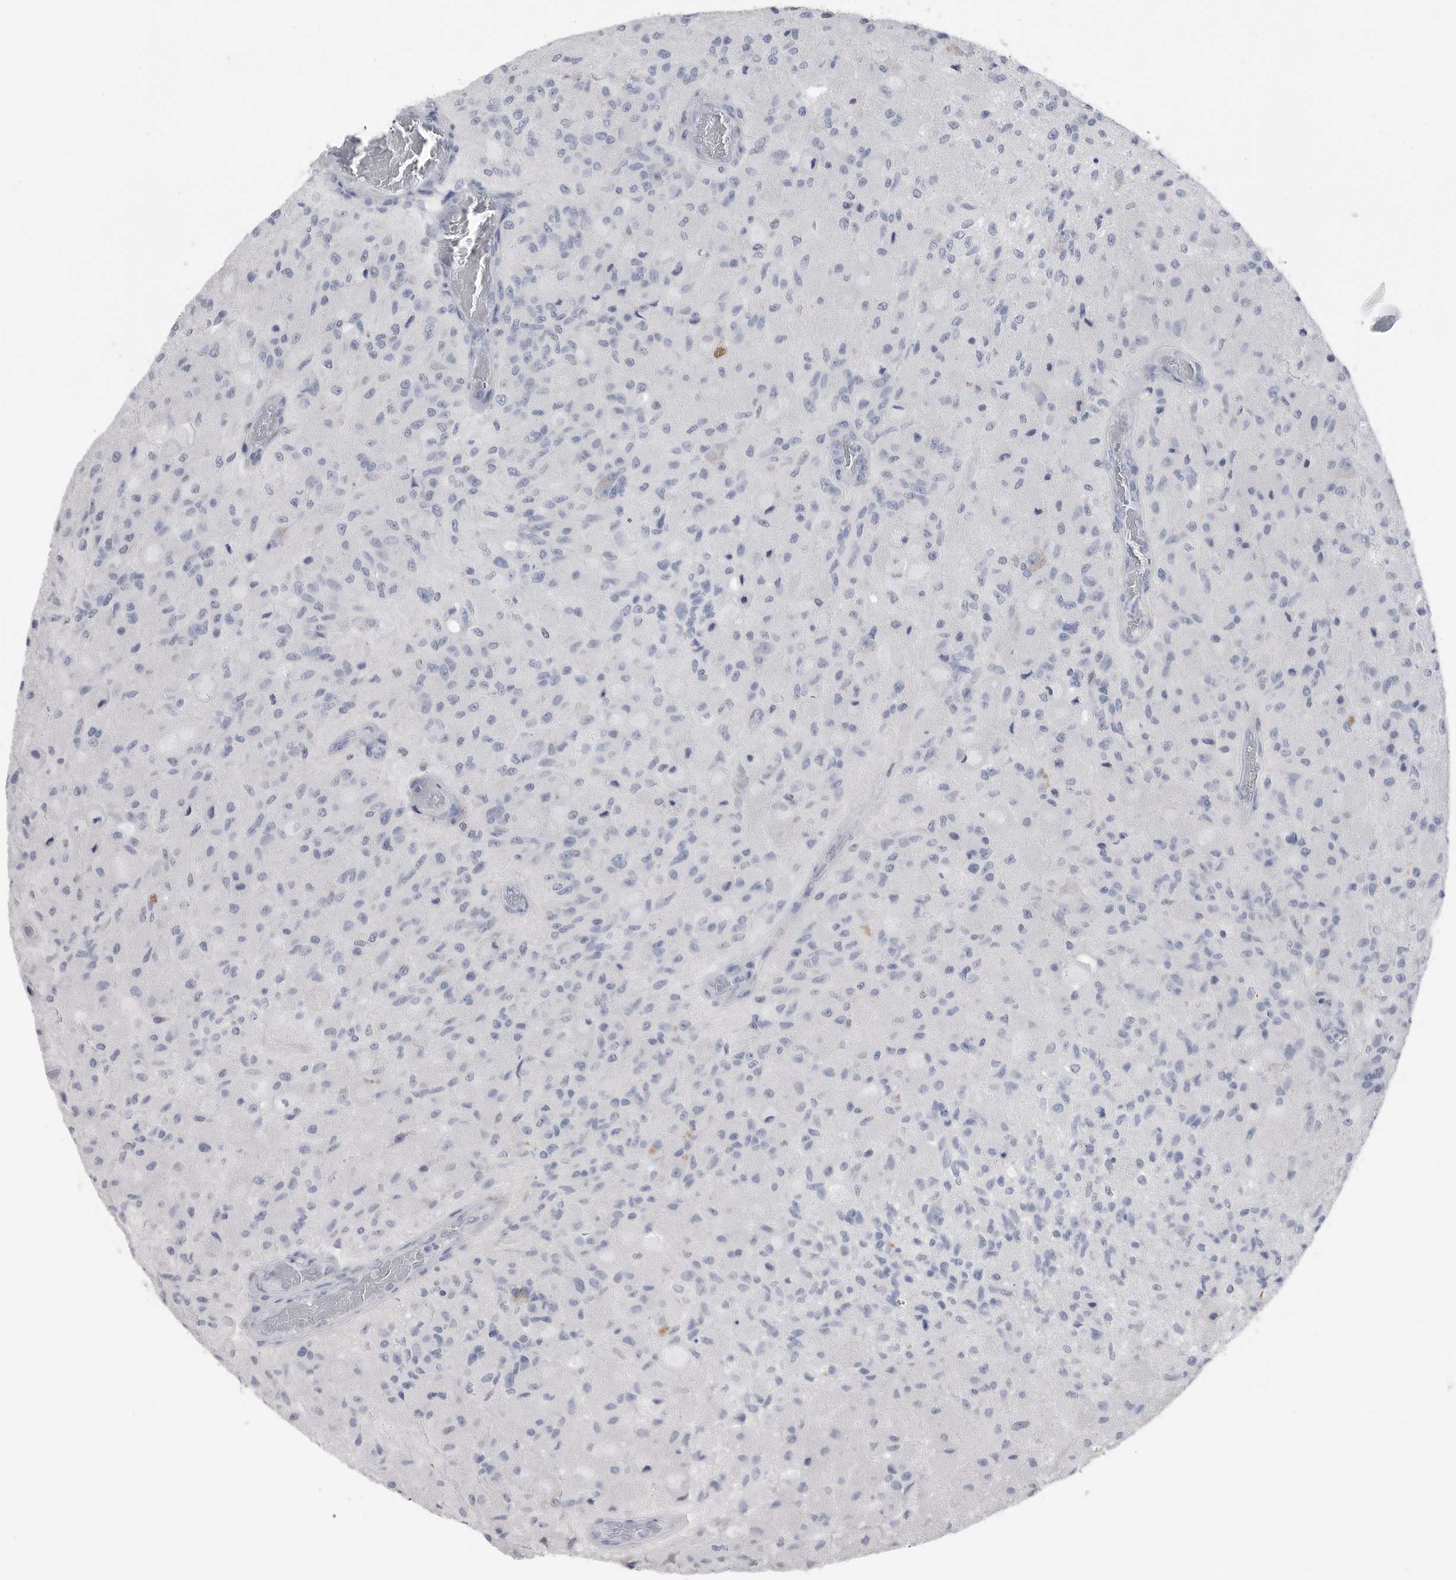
{"staining": {"intensity": "negative", "quantity": "none", "location": "none"}, "tissue": "glioma", "cell_type": "Tumor cells", "image_type": "cancer", "snomed": [{"axis": "morphology", "description": "Normal tissue, NOS"}, {"axis": "morphology", "description": "Glioma, malignant, High grade"}, {"axis": "topography", "description": "Cerebral cortex"}], "caption": "The histopathology image displays no staining of tumor cells in glioma.", "gene": "ABHD12", "patient": {"sex": "male", "age": 77}}